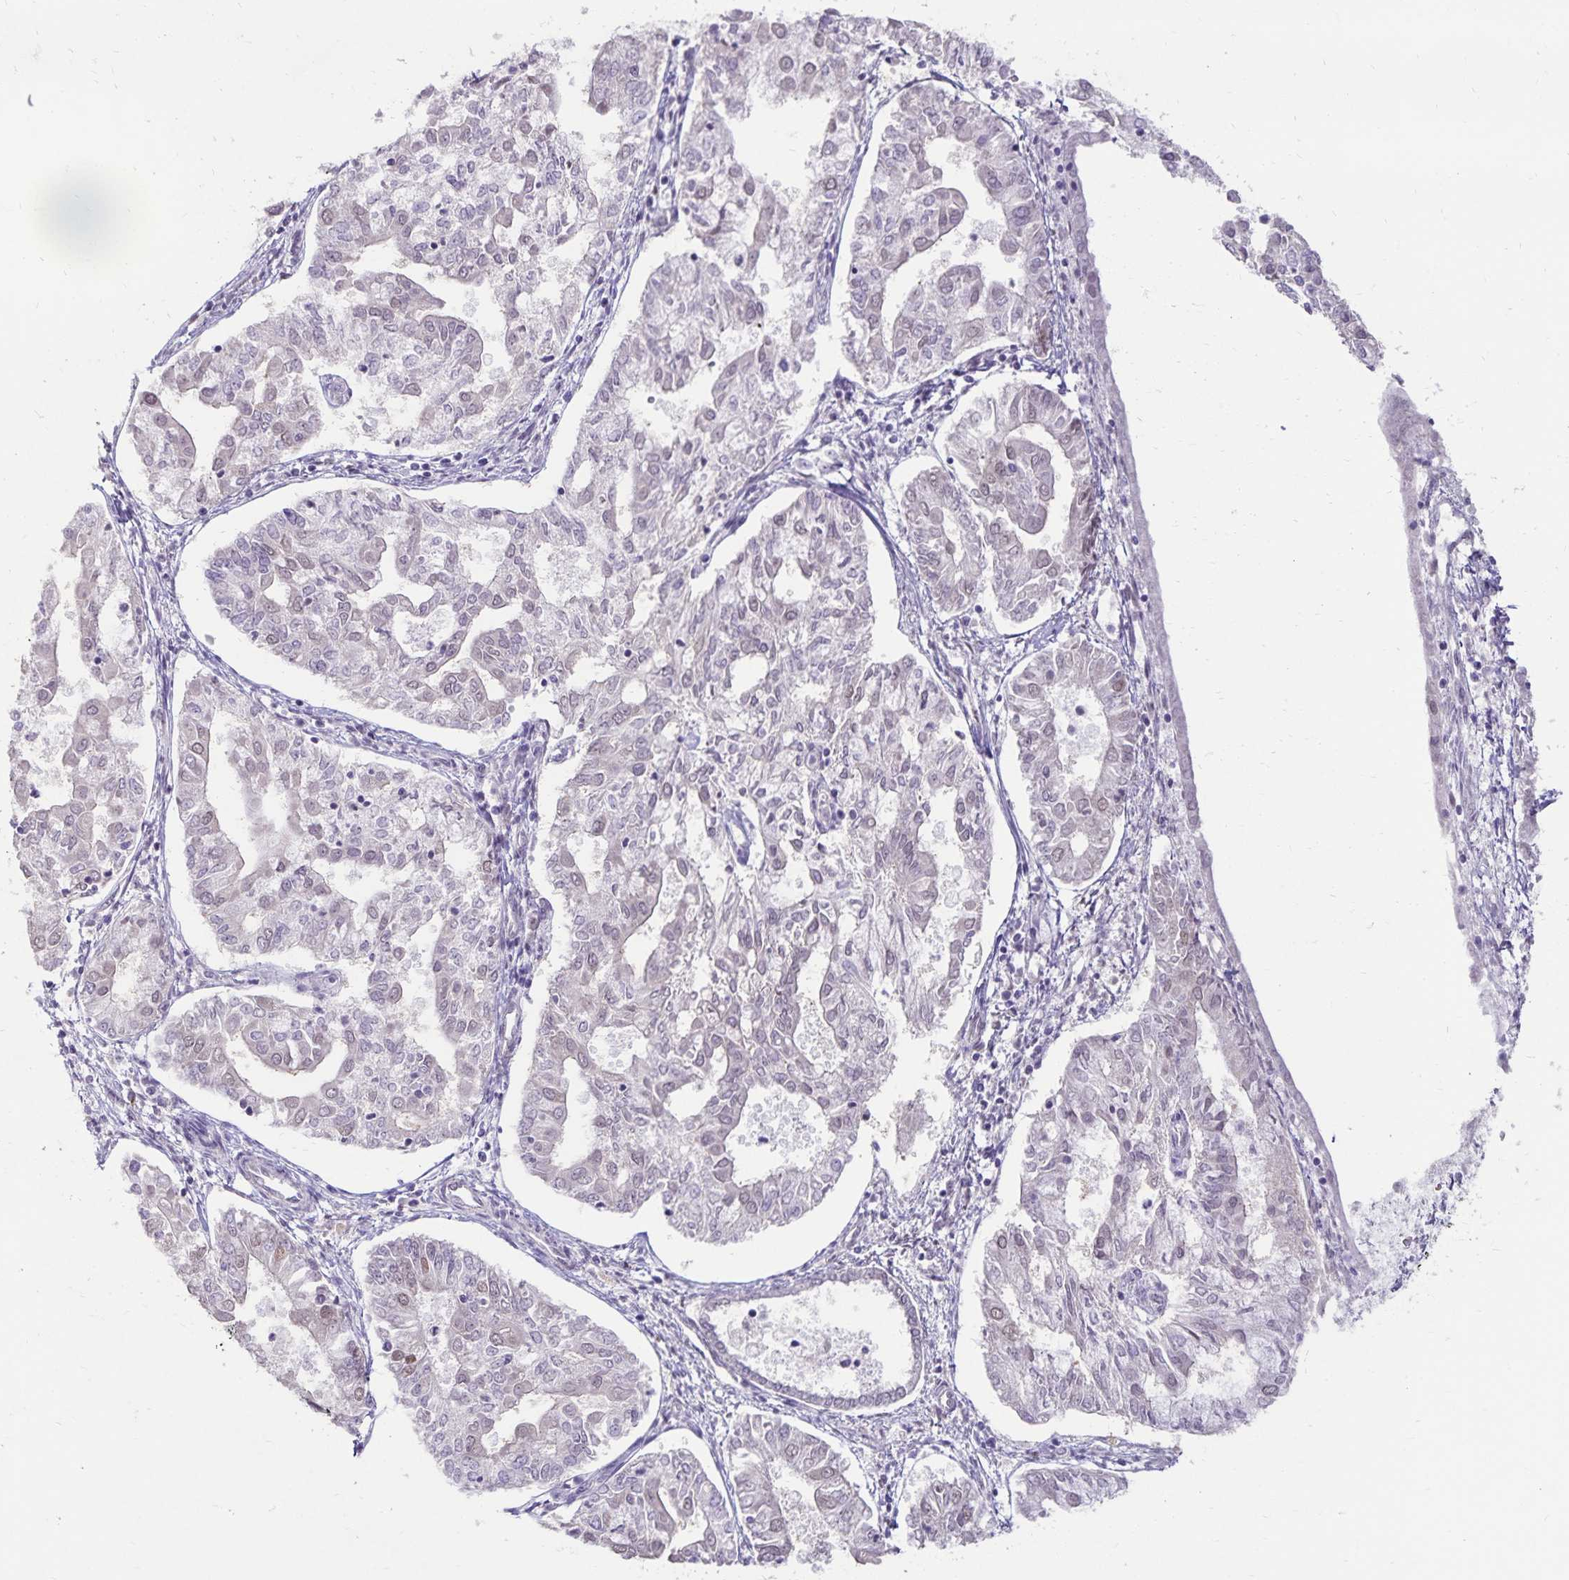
{"staining": {"intensity": "negative", "quantity": "none", "location": "none"}, "tissue": "endometrial cancer", "cell_type": "Tumor cells", "image_type": "cancer", "snomed": [{"axis": "morphology", "description": "Adenocarcinoma, NOS"}, {"axis": "topography", "description": "Endometrium"}], "caption": "Immunohistochemical staining of endometrial adenocarcinoma exhibits no significant expression in tumor cells.", "gene": "POLB", "patient": {"sex": "female", "age": 68}}